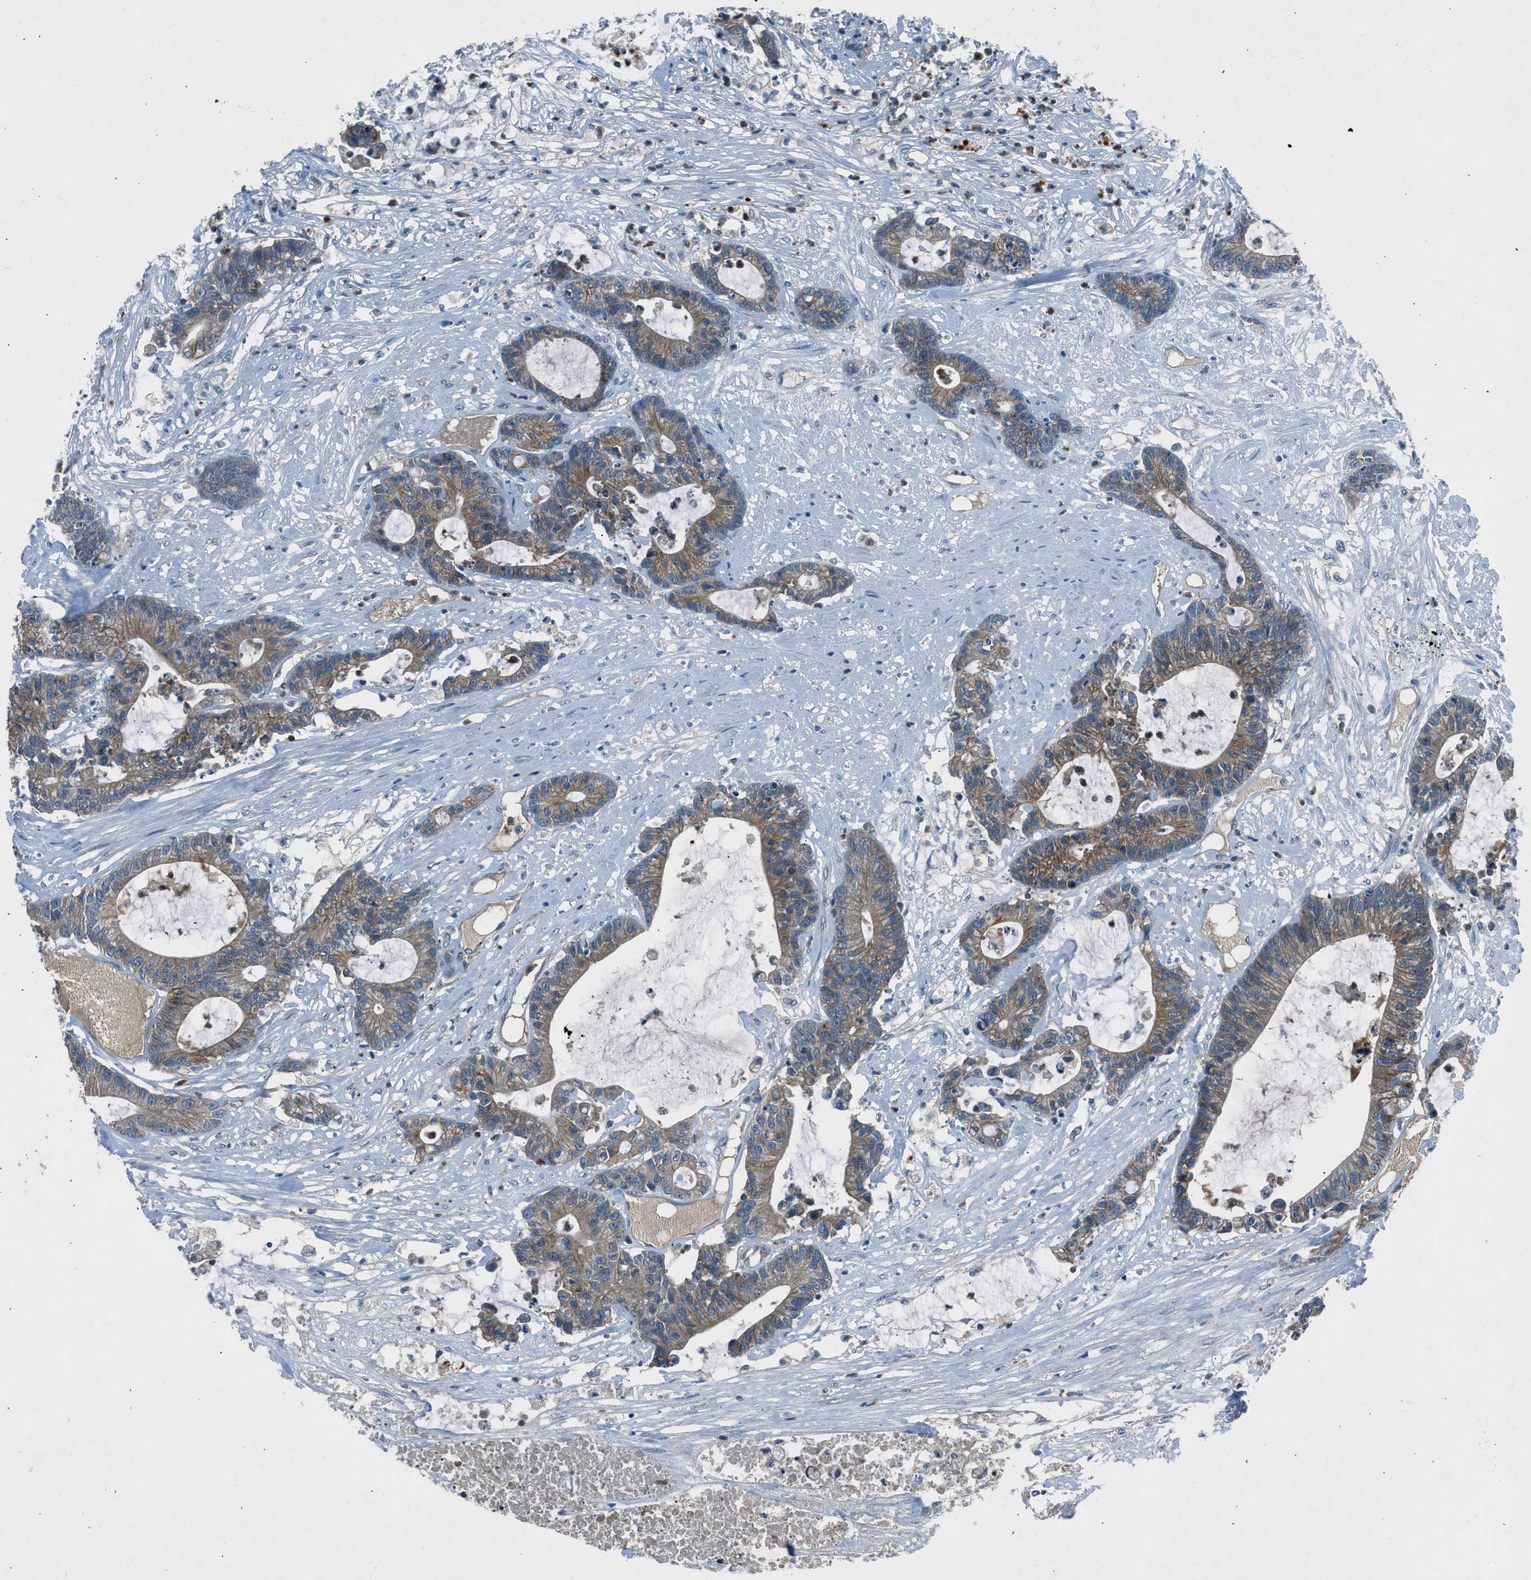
{"staining": {"intensity": "moderate", "quantity": "25%-75%", "location": "cytoplasmic/membranous"}, "tissue": "colorectal cancer", "cell_type": "Tumor cells", "image_type": "cancer", "snomed": [{"axis": "morphology", "description": "Adenocarcinoma, NOS"}, {"axis": "topography", "description": "Colon"}], "caption": "Approximately 25%-75% of tumor cells in colorectal adenocarcinoma display moderate cytoplasmic/membranous protein positivity as visualized by brown immunohistochemical staining.", "gene": "BMP1", "patient": {"sex": "female", "age": 84}}